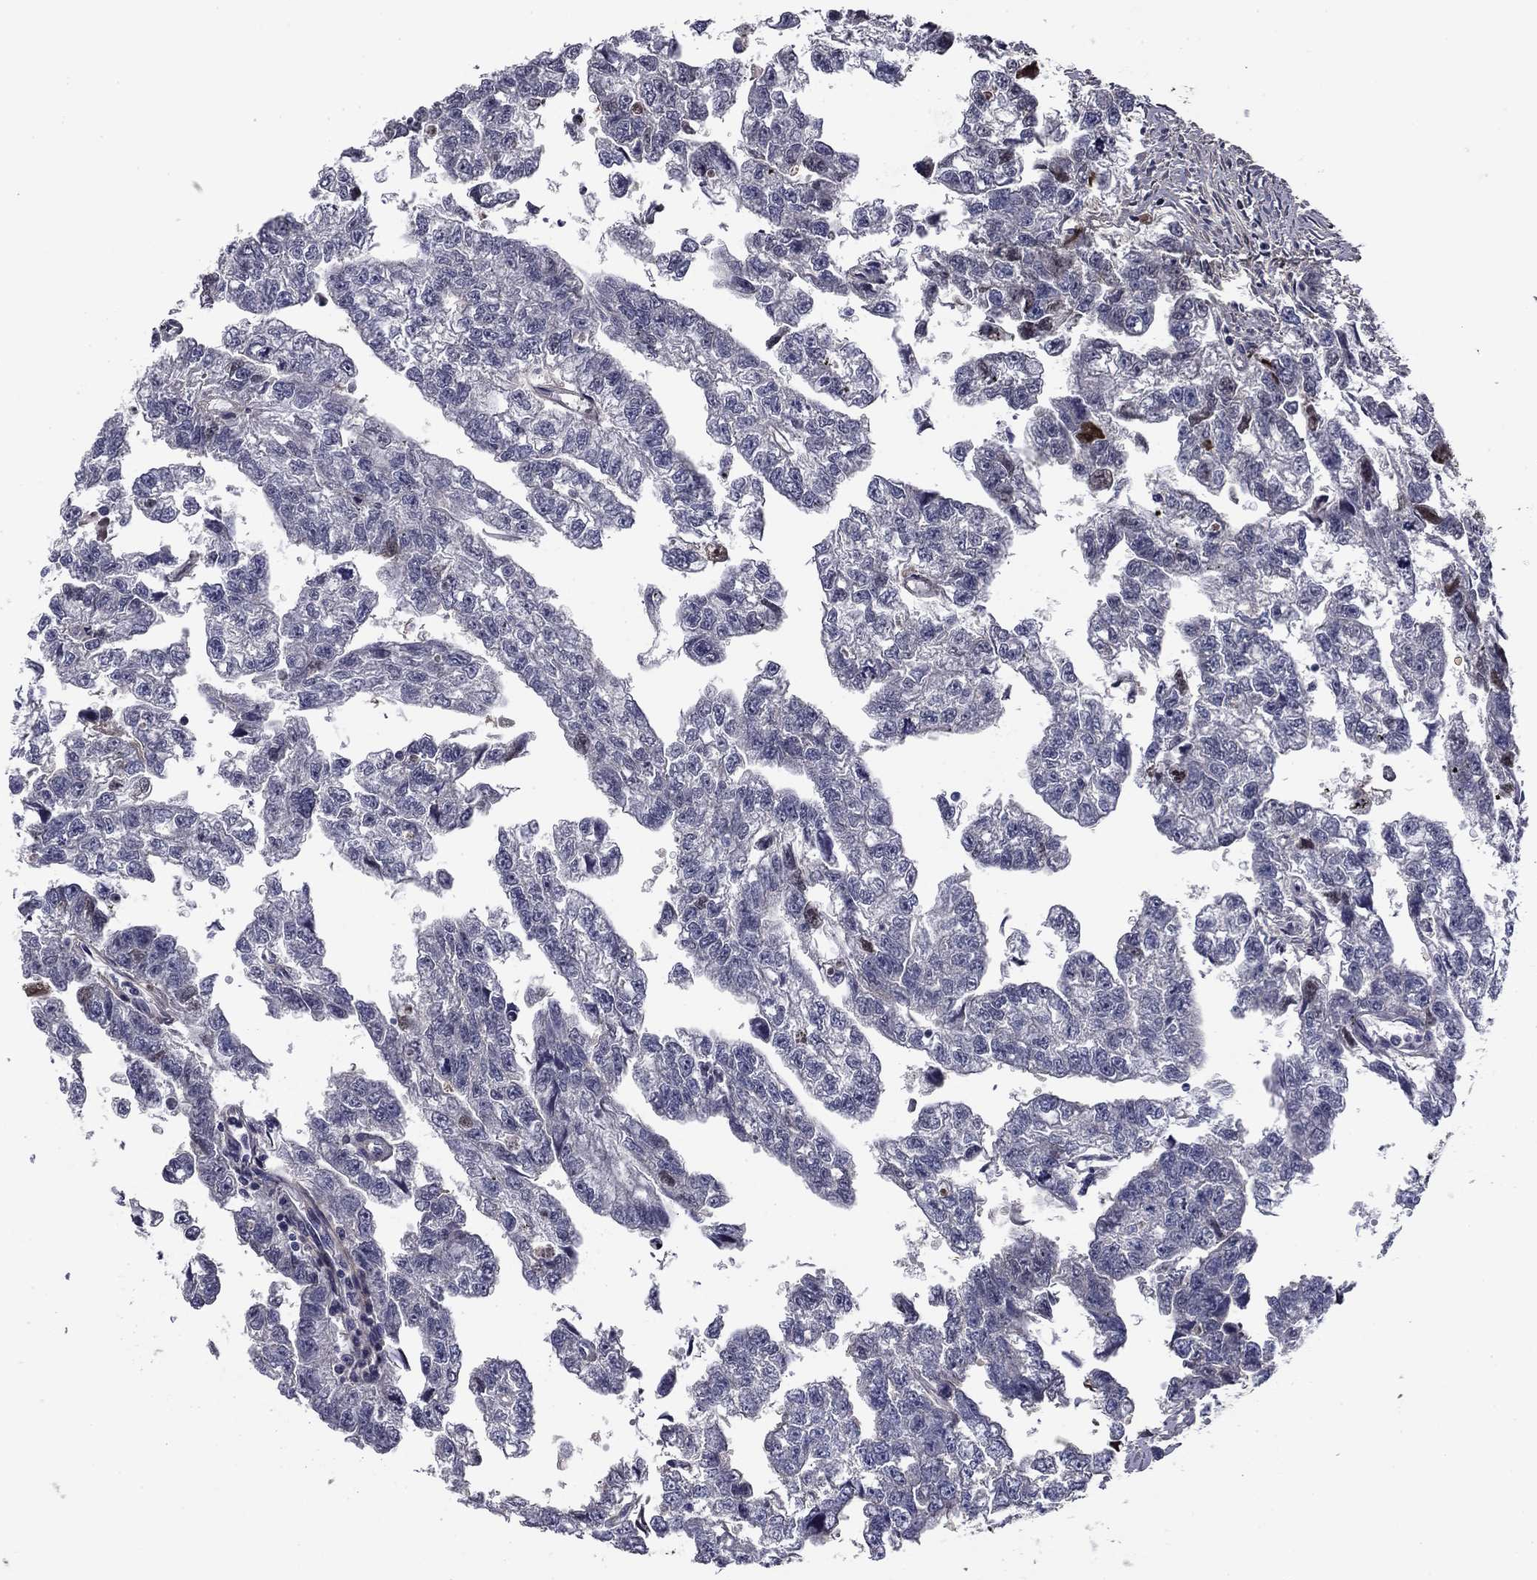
{"staining": {"intensity": "negative", "quantity": "none", "location": "none"}, "tissue": "testis cancer", "cell_type": "Tumor cells", "image_type": "cancer", "snomed": [{"axis": "morphology", "description": "Carcinoma, Embryonal, NOS"}, {"axis": "morphology", "description": "Teratoma, malignant, NOS"}, {"axis": "topography", "description": "Testis"}], "caption": "Immunohistochemical staining of human malignant teratoma (testis) displays no significant expression in tumor cells. (Immunohistochemistry (ihc), brightfield microscopy, high magnification).", "gene": "COL2A1", "patient": {"sex": "male", "age": 44}}